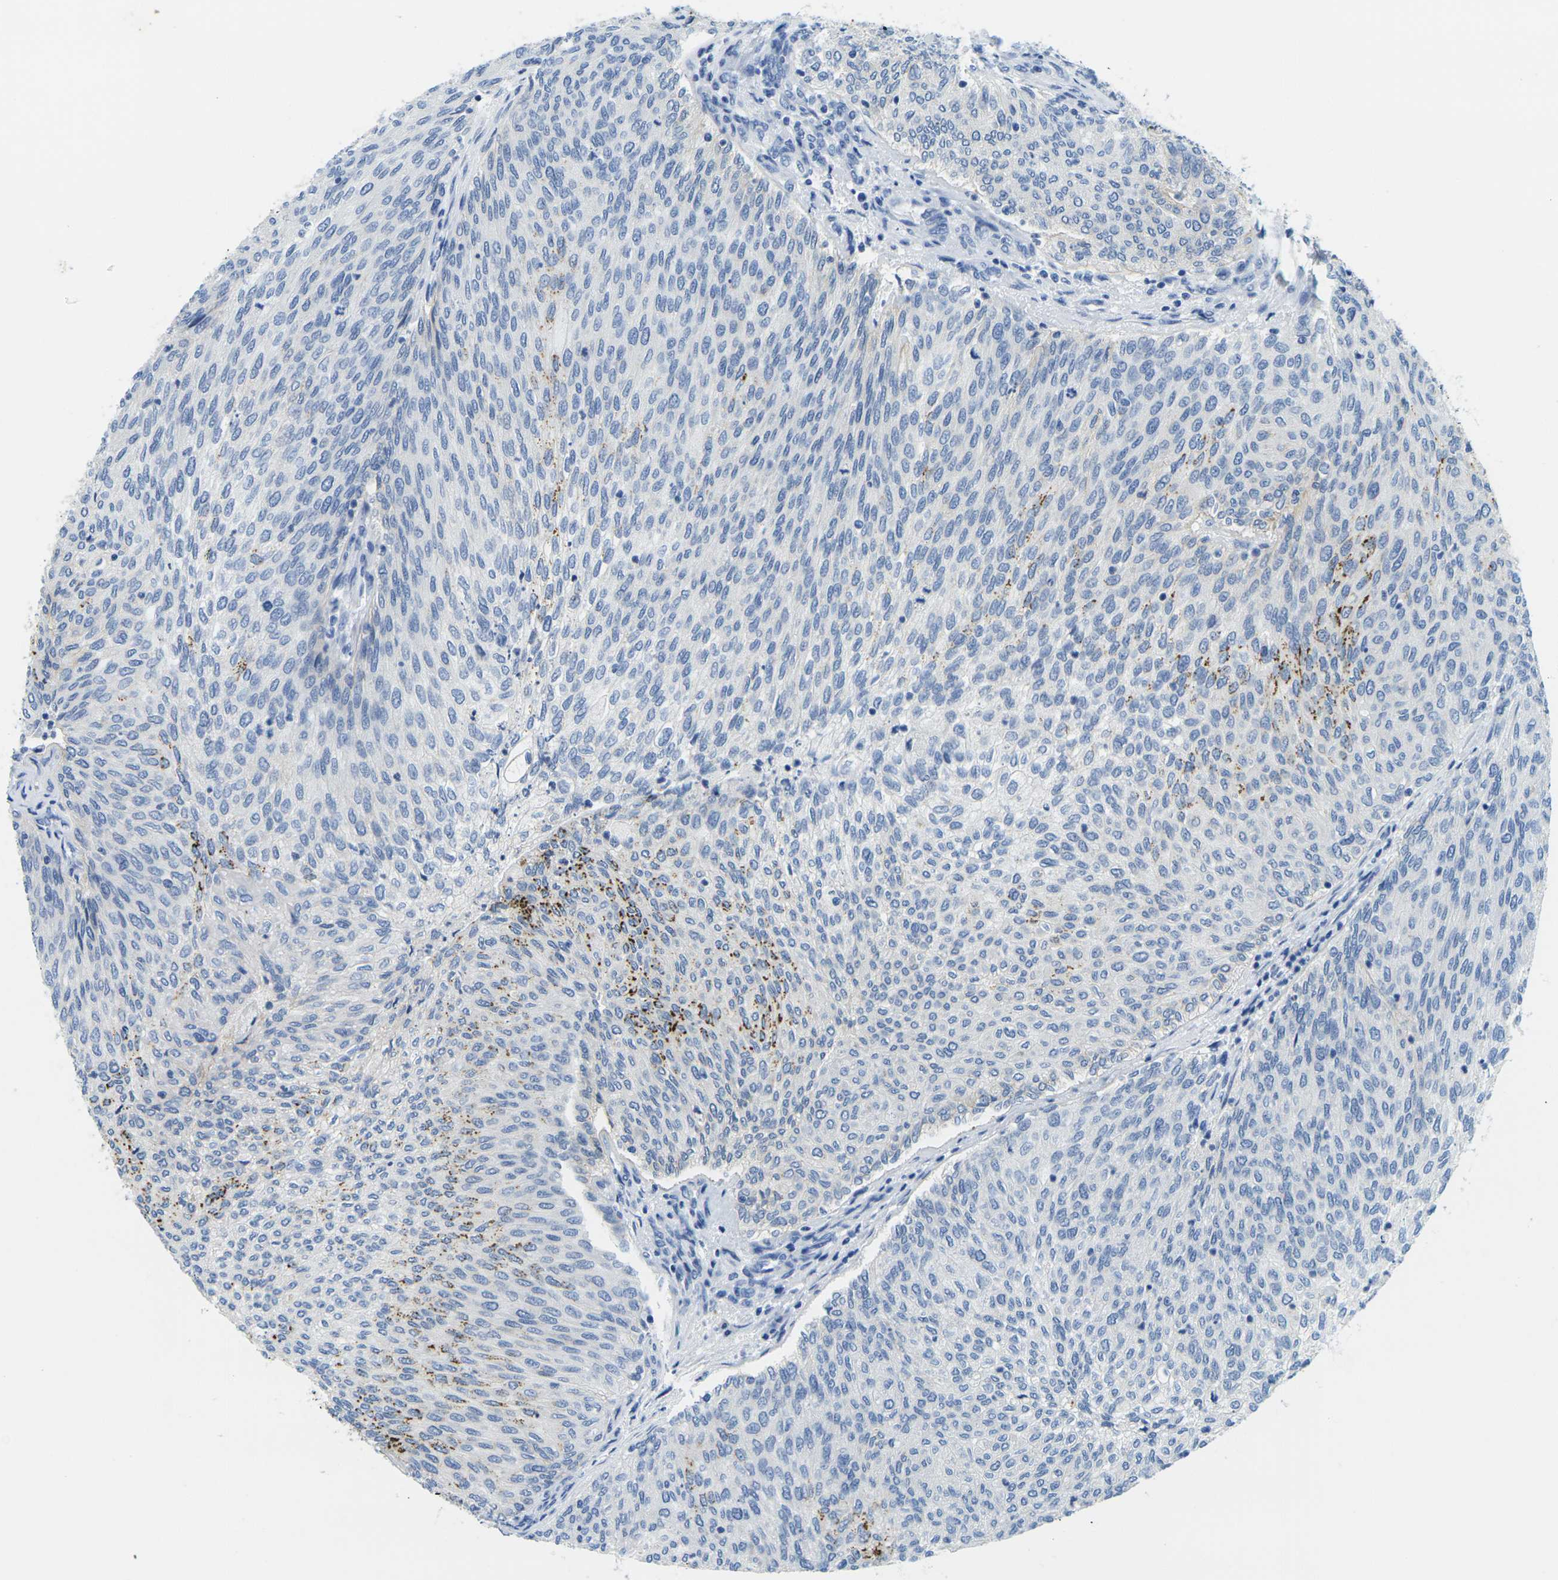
{"staining": {"intensity": "negative", "quantity": "none", "location": "none"}, "tissue": "urothelial cancer", "cell_type": "Tumor cells", "image_type": "cancer", "snomed": [{"axis": "morphology", "description": "Urothelial carcinoma, Low grade"}, {"axis": "topography", "description": "Urinary bladder"}], "caption": "The photomicrograph exhibits no staining of tumor cells in urothelial cancer.", "gene": "FAM3D", "patient": {"sex": "female", "age": 79}}